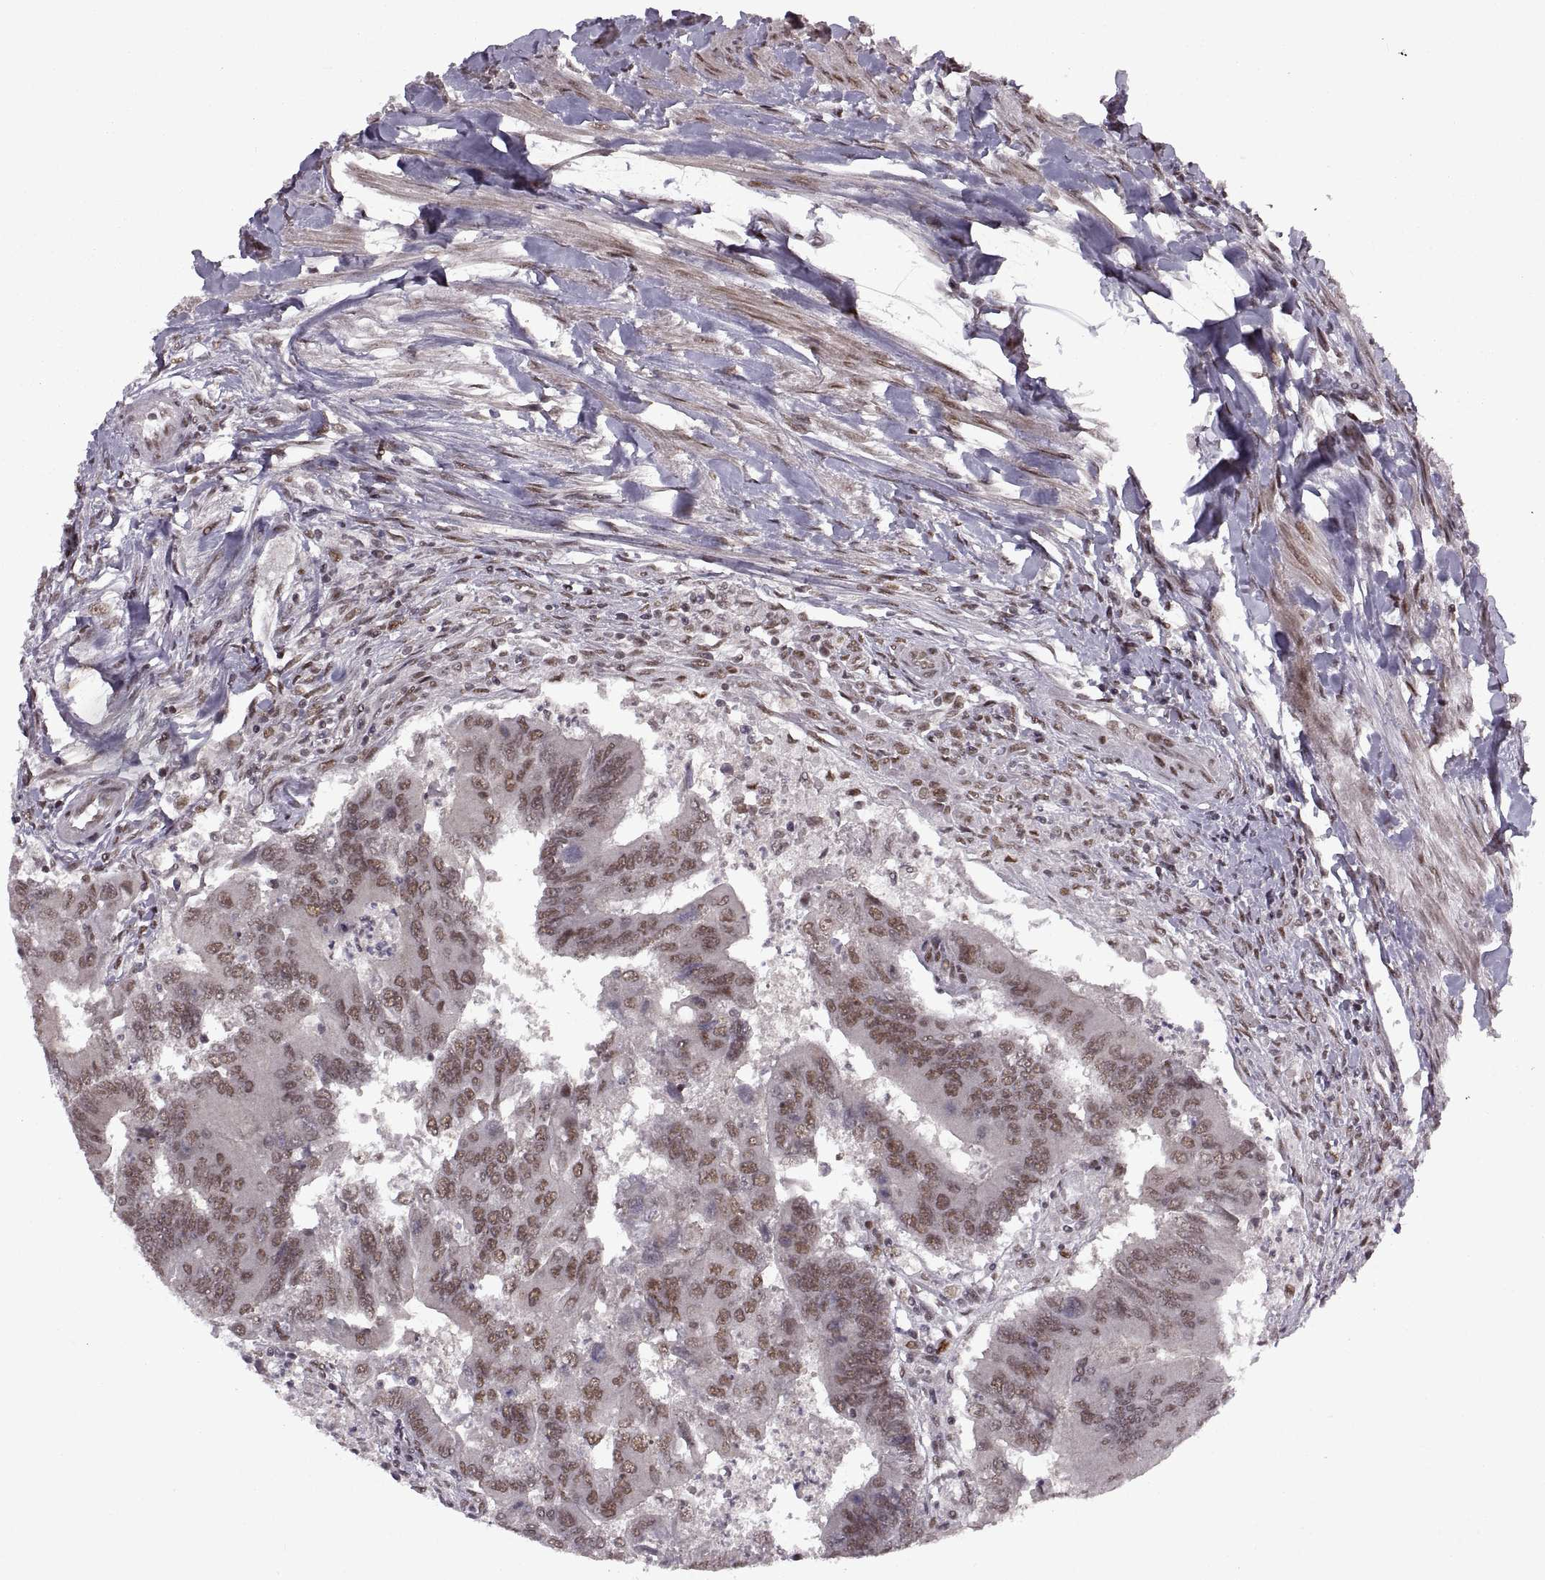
{"staining": {"intensity": "moderate", "quantity": ">75%", "location": "nuclear"}, "tissue": "colorectal cancer", "cell_type": "Tumor cells", "image_type": "cancer", "snomed": [{"axis": "morphology", "description": "Adenocarcinoma, NOS"}, {"axis": "topography", "description": "Colon"}], "caption": "An image of colorectal cancer (adenocarcinoma) stained for a protein exhibits moderate nuclear brown staining in tumor cells.", "gene": "MT1E", "patient": {"sex": "female", "age": 67}}